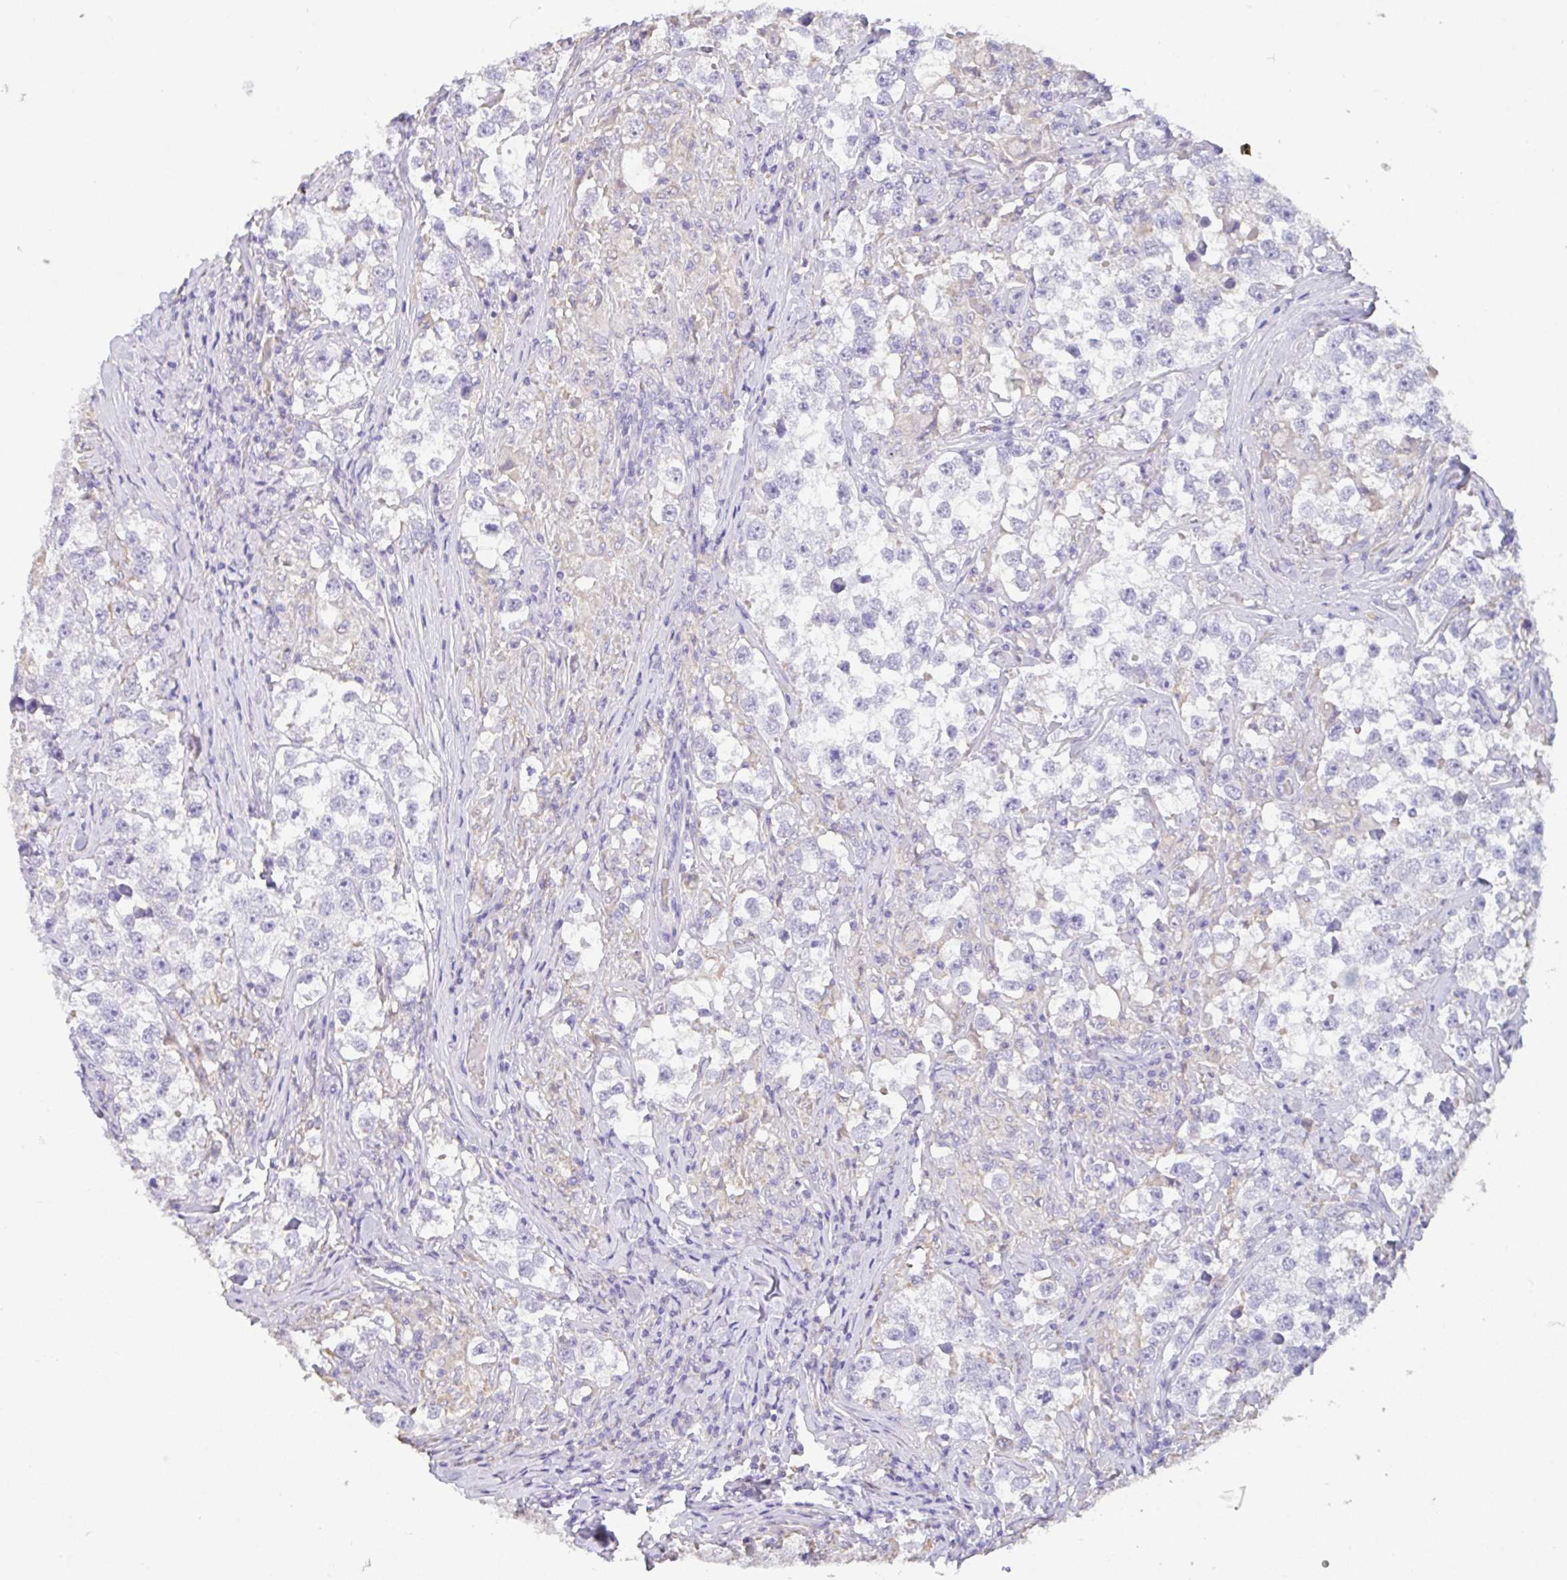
{"staining": {"intensity": "negative", "quantity": "none", "location": "none"}, "tissue": "testis cancer", "cell_type": "Tumor cells", "image_type": "cancer", "snomed": [{"axis": "morphology", "description": "Seminoma, NOS"}, {"axis": "topography", "description": "Testis"}], "caption": "DAB immunohistochemical staining of seminoma (testis) demonstrates no significant positivity in tumor cells.", "gene": "CA10", "patient": {"sex": "male", "age": 46}}